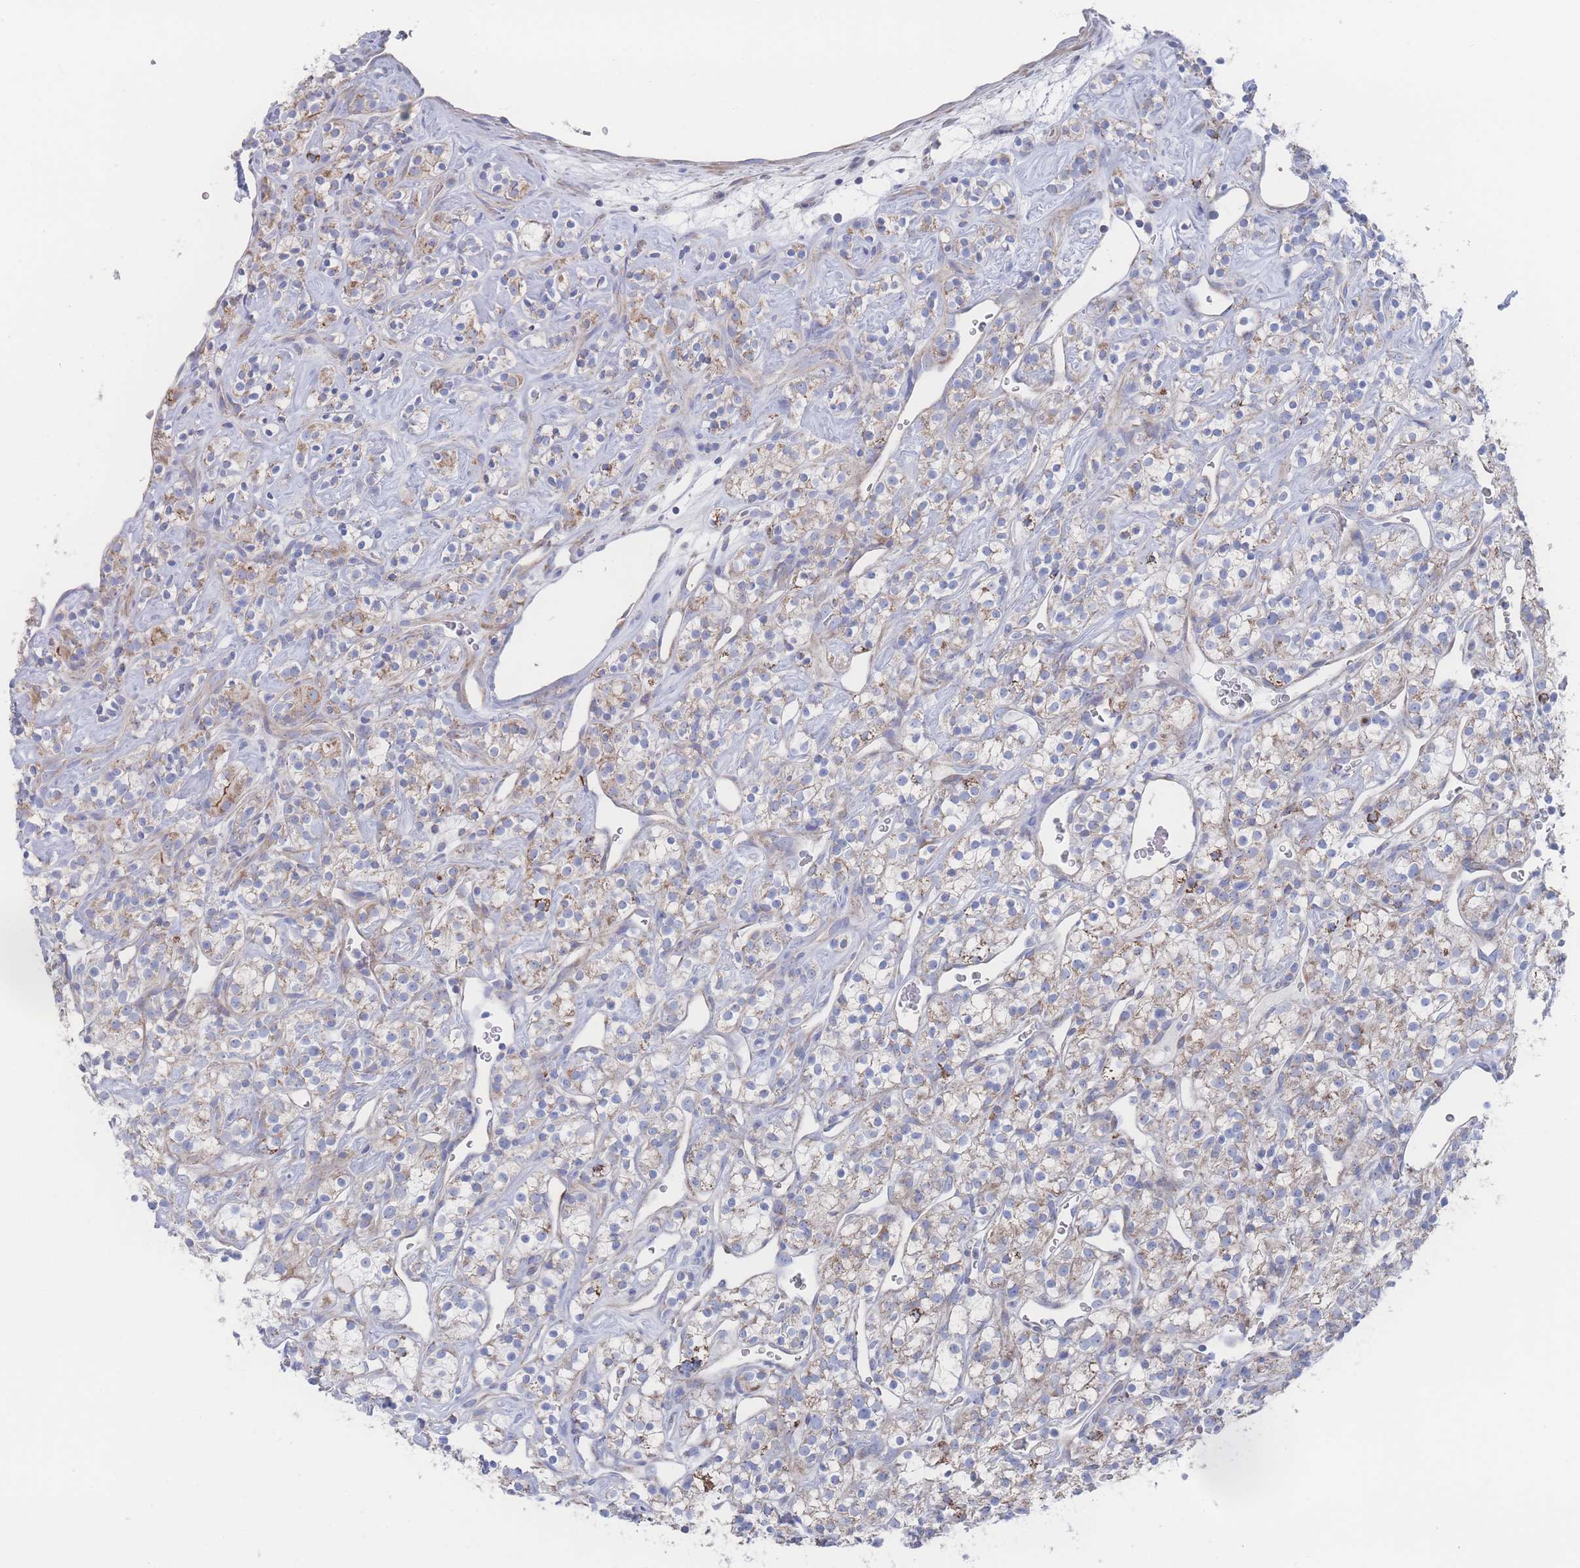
{"staining": {"intensity": "moderate", "quantity": "25%-75%", "location": "cytoplasmic/membranous"}, "tissue": "renal cancer", "cell_type": "Tumor cells", "image_type": "cancer", "snomed": [{"axis": "morphology", "description": "Adenocarcinoma, NOS"}, {"axis": "topography", "description": "Kidney"}], "caption": "DAB immunohistochemical staining of adenocarcinoma (renal) displays moderate cytoplasmic/membranous protein positivity in about 25%-75% of tumor cells. (Brightfield microscopy of DAB IHC at high magnification).", "gene": "SNPH", "patient": {"sex": "male", "age": 77}}